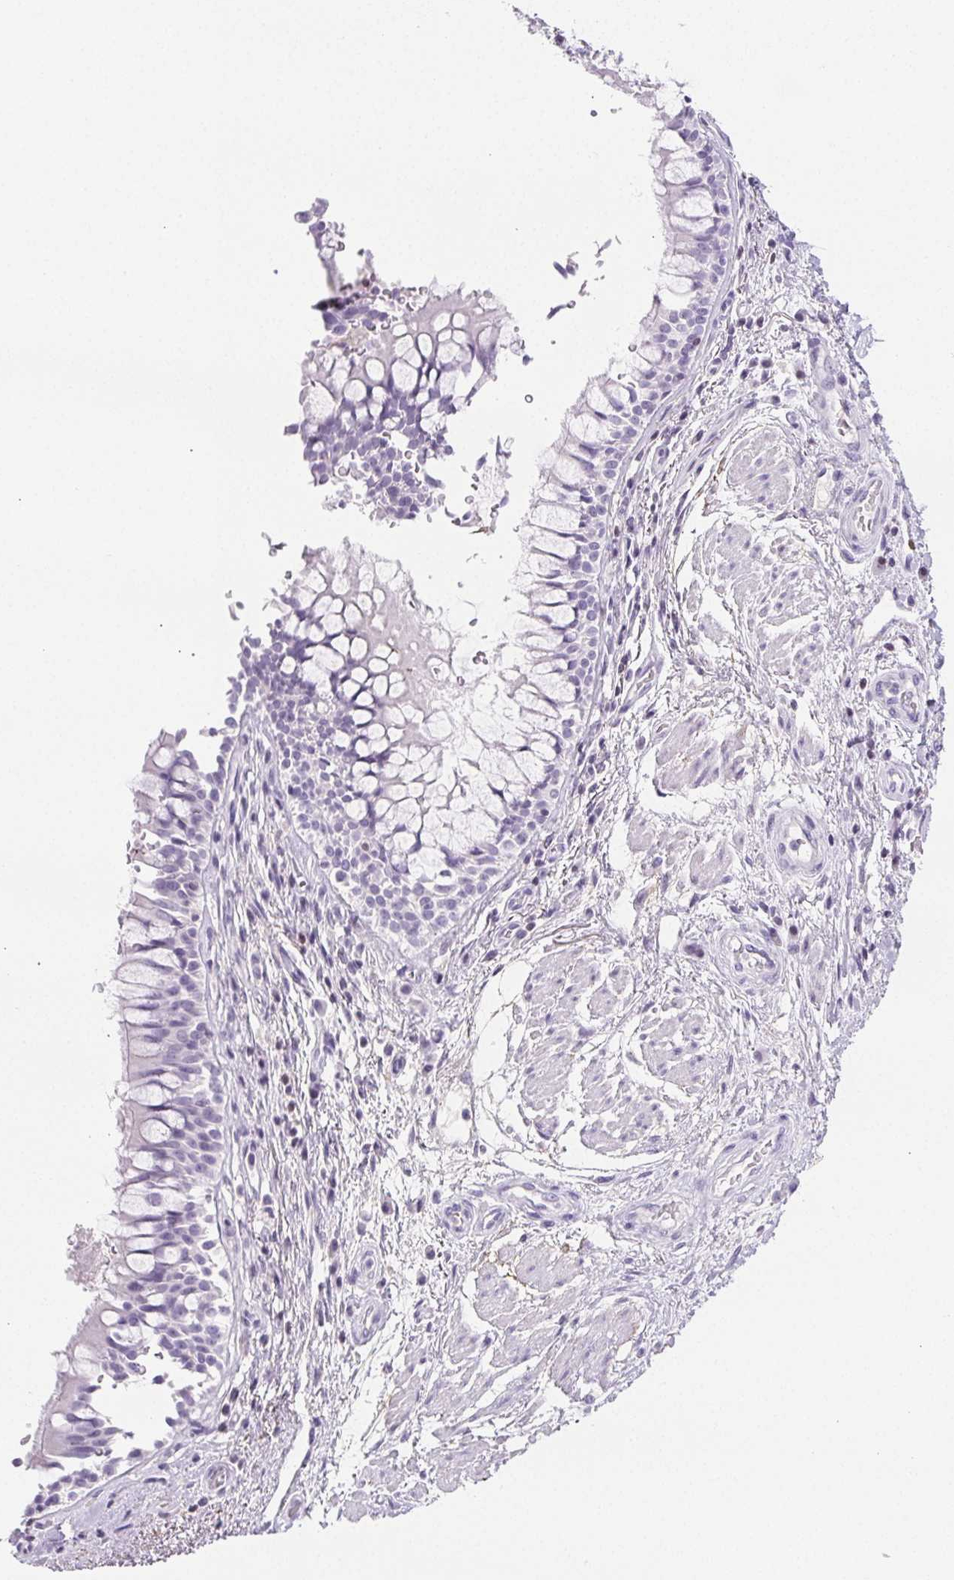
{"staining": {"intensity": "negative", "quantity": "none", "location": "none"}, "tissue": "soft tissue", "cell_type": "Chondrocytes", "image_type": "normal", "snomed": [{"axis": "morphology", "description": "Normal tissue, NOS"}, {"axis": "topography", "description": "Cartilage tissue"}, {"axis": "topography", "description": "Bronchus"}], "caption": "Soft tissue was stained to show a protein in brown. There is no significant expression in chondrocytes. The staining was performed using DAB to visualize the protein expression in brown, while the nuclei were stained in blue with hematoxylin (Magnification: 20x).", "gene": "BEND2", "patient": {"sex": "male", "age": 64}}